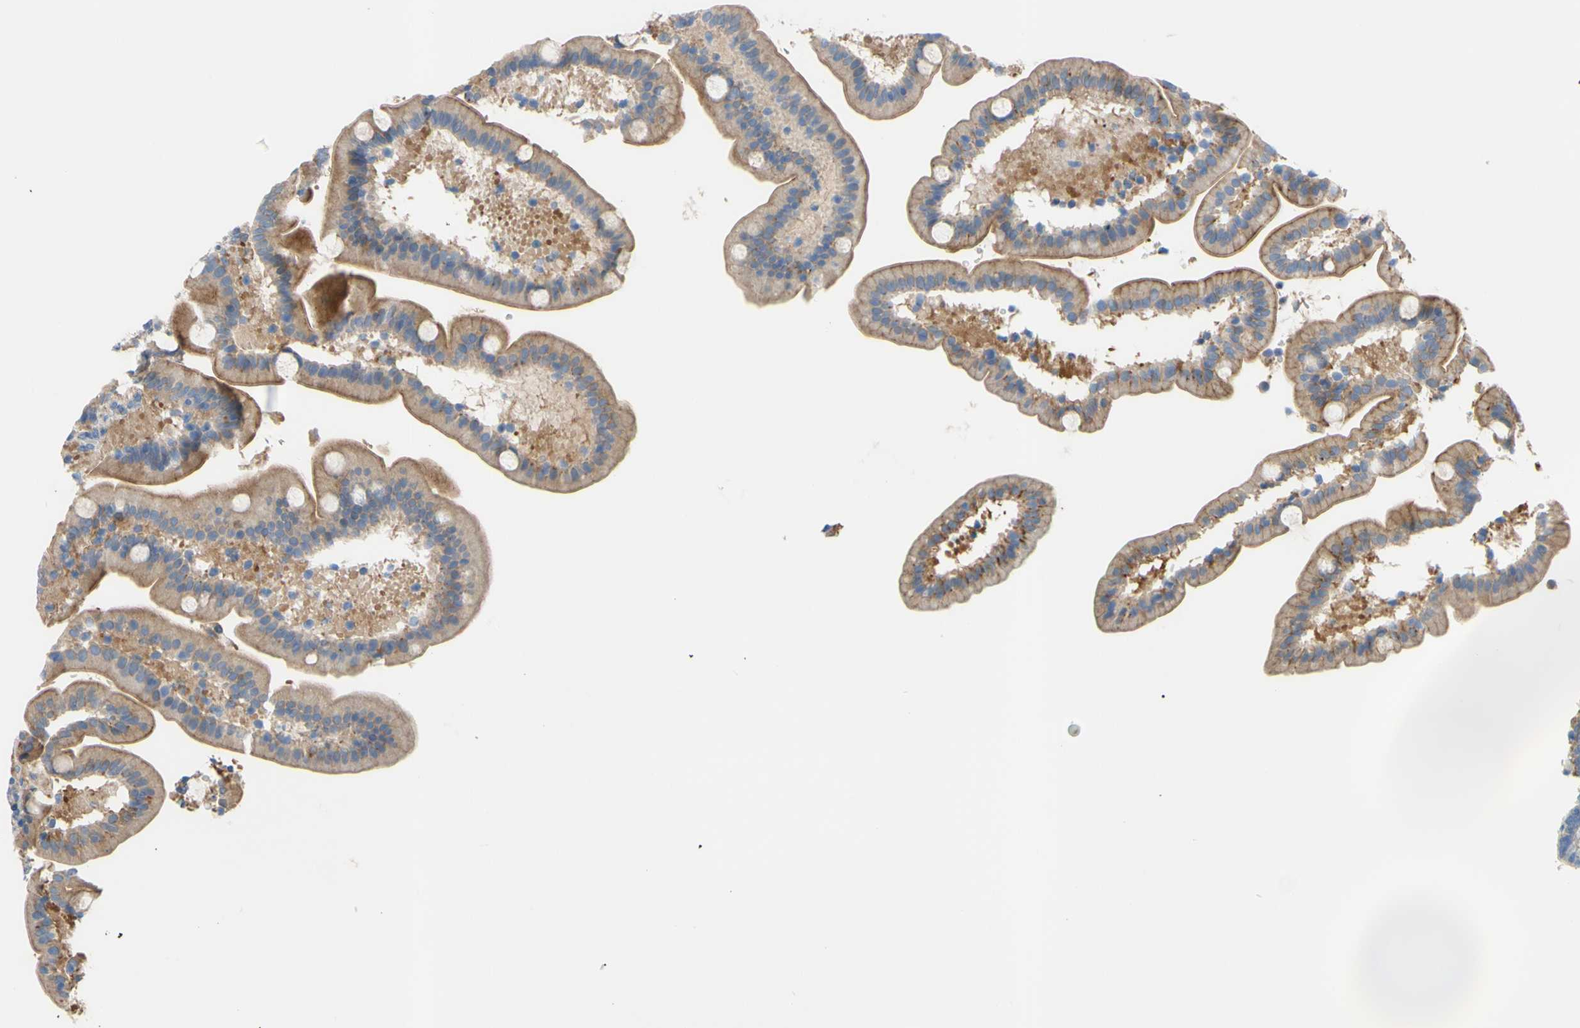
{"staining": {"intensity": "weak", "quantity": ">75%", "location": "cytoplasmic/membranous"}, "tissue": "duodenum", "cell_type": "Glandular cells", "image_type": "normal", "snomed": [{"axis": "morphology", "description": "Normal tissue, NOS"}, {"axis": "topography", "description": "Duodenum"}], "caption": "A histopathology image showing weak cytoplasmic/membranous positivity in about >75% of glandular cells in normal duodenum, as visualized by brown immunohistochemical staining.", "gene": "TMEM59L", "patient": {"sex": "male", "age": 54}}